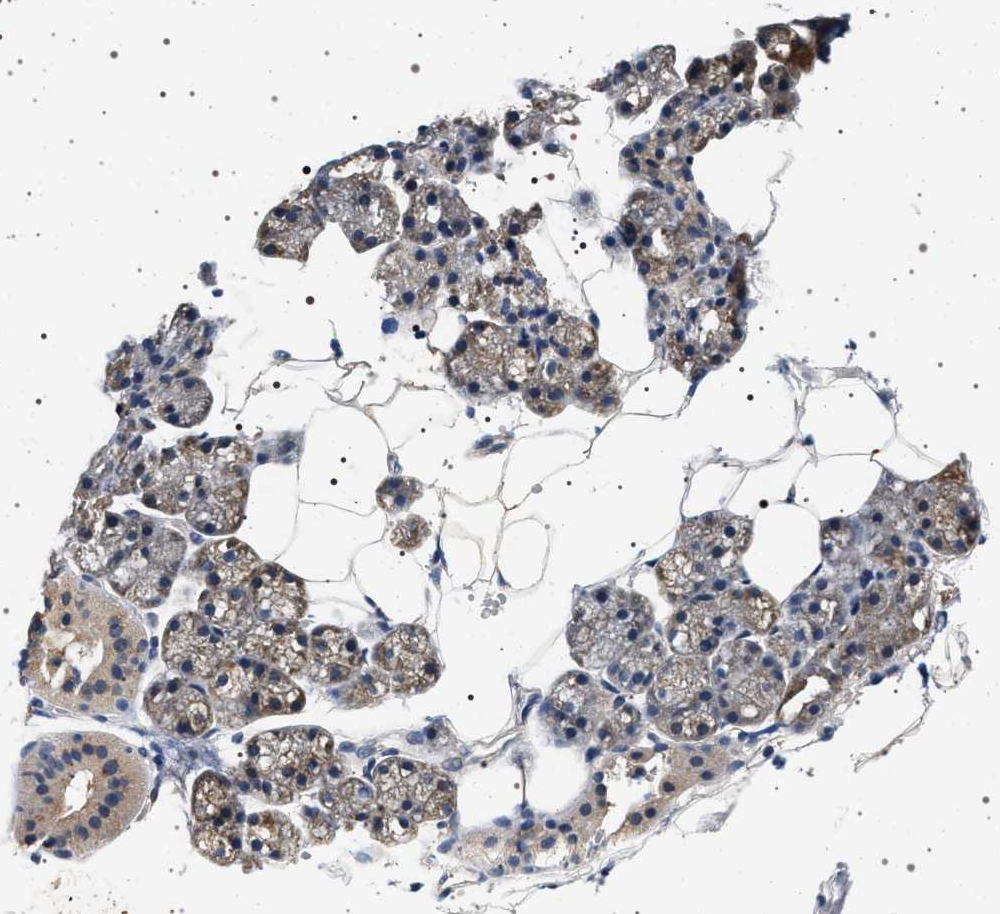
{"staining": {"intensity": "moderate", "quantity": "25%-75%", "location": "cytoplasmic/membranous"}, "tissue": "salivary gland", "cell_type": "Glandular cells", "image_type": "normal", "snomed": [{"axis": "morphology", "description": "Normal tissue, NOS"}, {"axis": "topography", "description": "Salivary gland"}], "caption": "Immunohistochemical staining of unremarkable salivary gland shows medium levels of moderate cytoplasmic/membranous positivity in about 25%-75% of glandular cells.", "gene": "DCBLD2", "patient": {"sex": "male", "age": 62}}